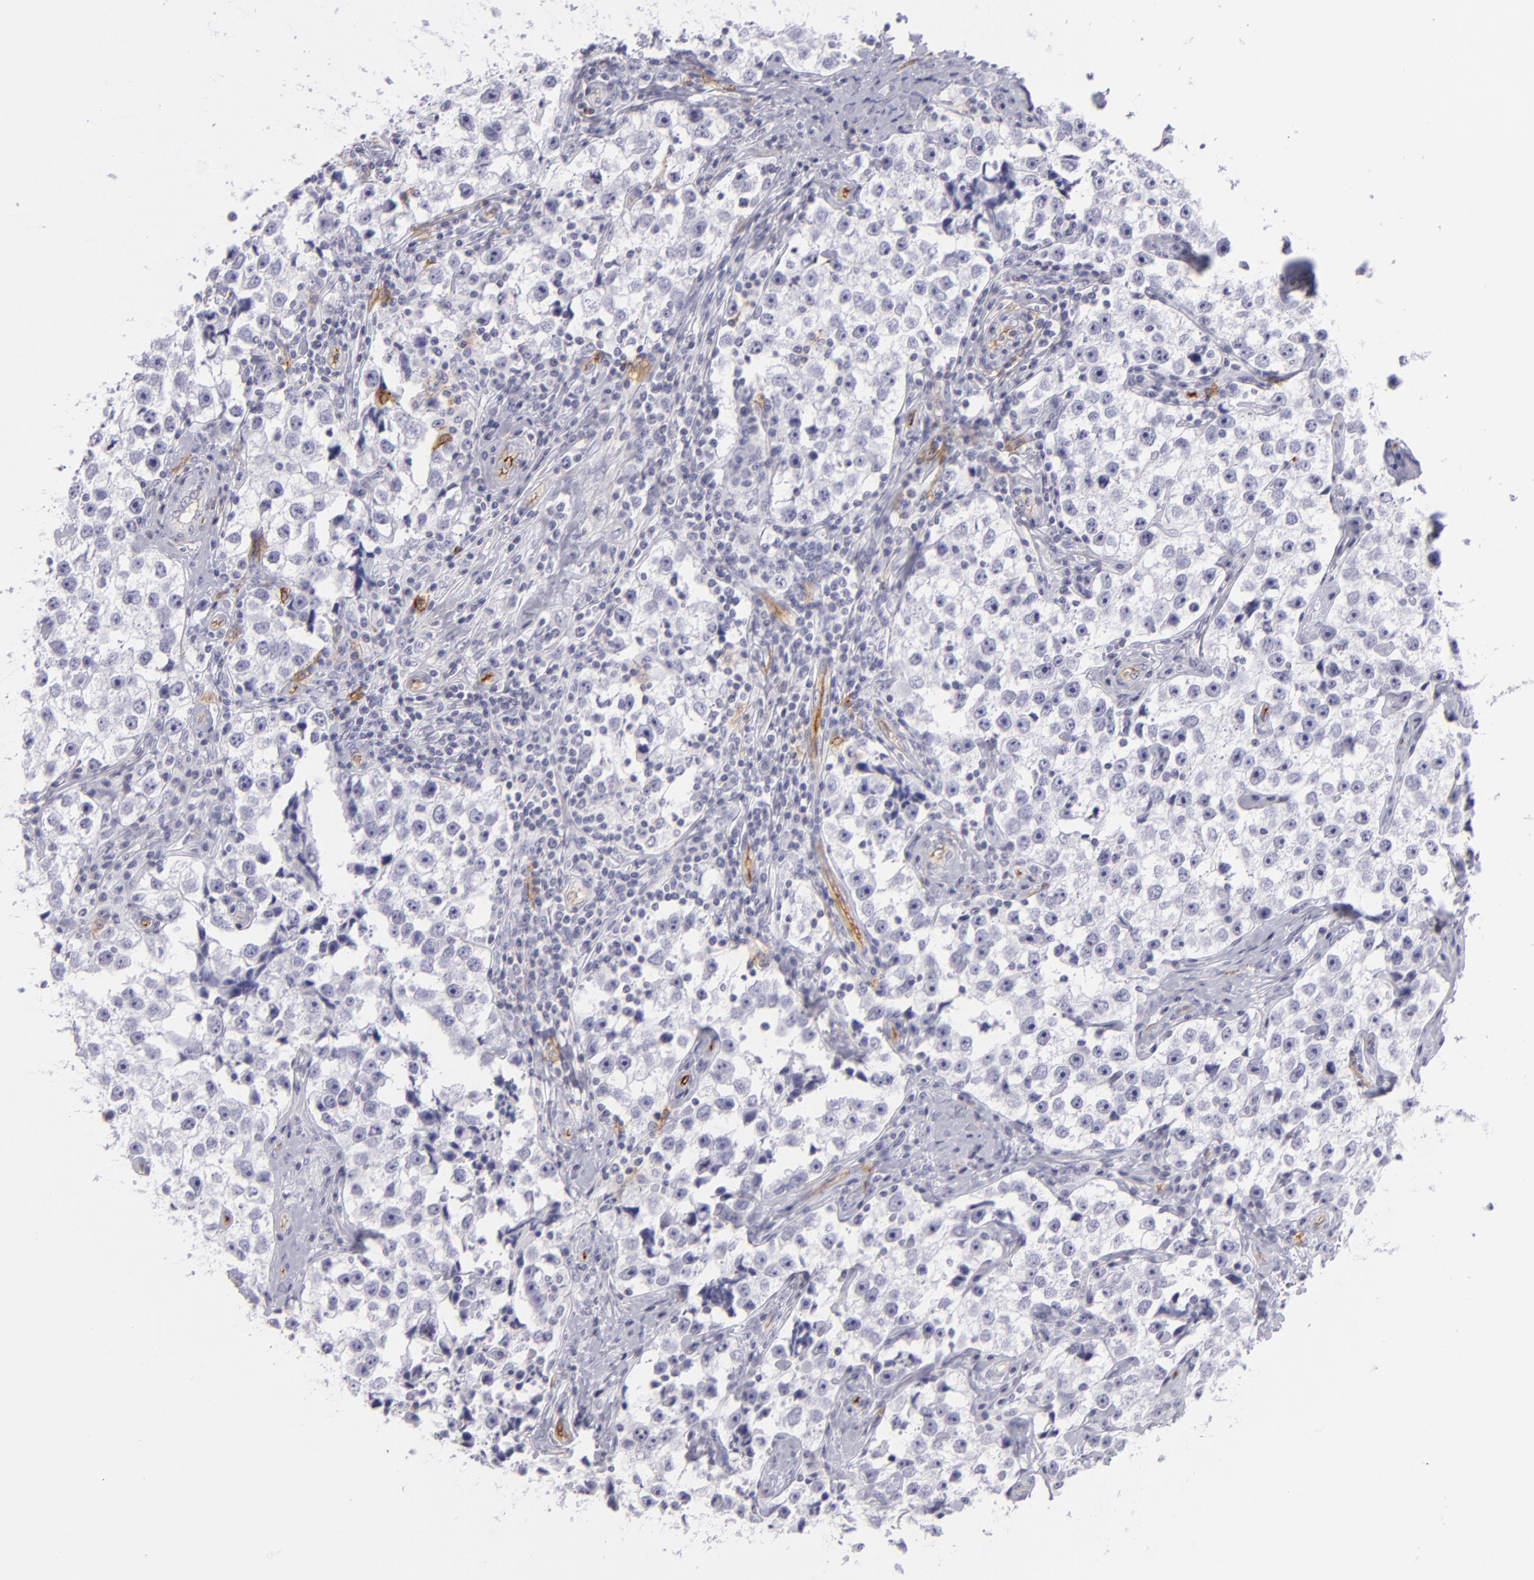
{"staining": {"intensity": "negative", "quantity": "none", "location": "none"}, "tissue": "testis cancer", "cell_type": "Tumor cells", "image_type": "cancer", "snomed": [{"axis": "morphology", "description": "Seminoma, NOS"}, {"axis": "topography", "description": "Testis"}], "caption": "Histopathology image shows no significant protein expression in tumor cells of testis seminoma. (Immunohistochemistry, brightfield microscopy, high magnification).", "gene": "THBD", "patient": {"sex": "male", "age": 32}}